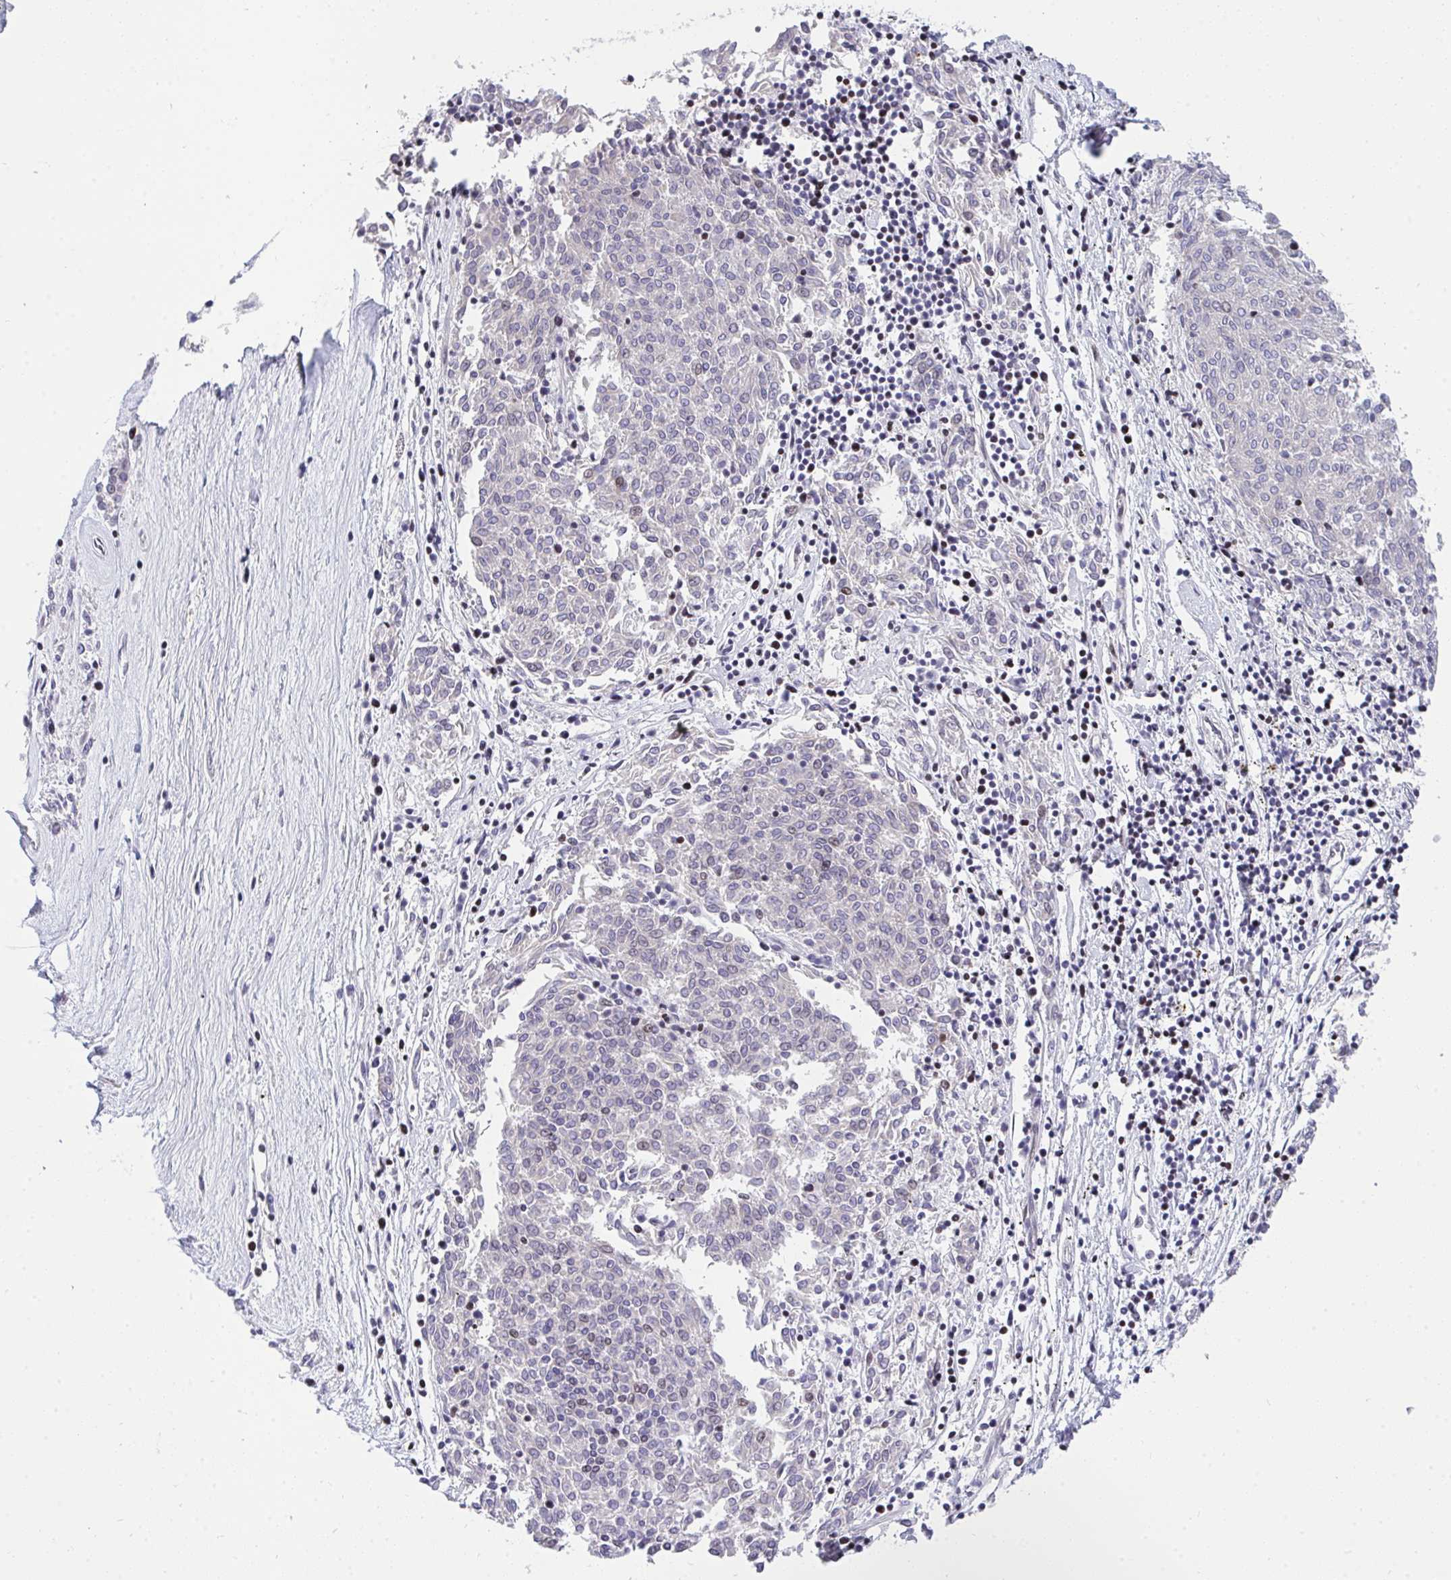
{"staining": {"intensity": "negative", "quantity": "none", "location": "none"}, "tissue": "melanoma", "cell_type": "Tumor cells", "image_type": "cancer", "snomed": [{"axis": "morphology", "description": "Malignant melanoma, NOS"}, {"axis": "topography", "description": "Skin"}], "caption": "This is an IHC histopathology image of human malignant melanoma. There is no staining in tumor cells.", "gene": "PLPPR3", "patient": {"sex": "female", "age": 72}}